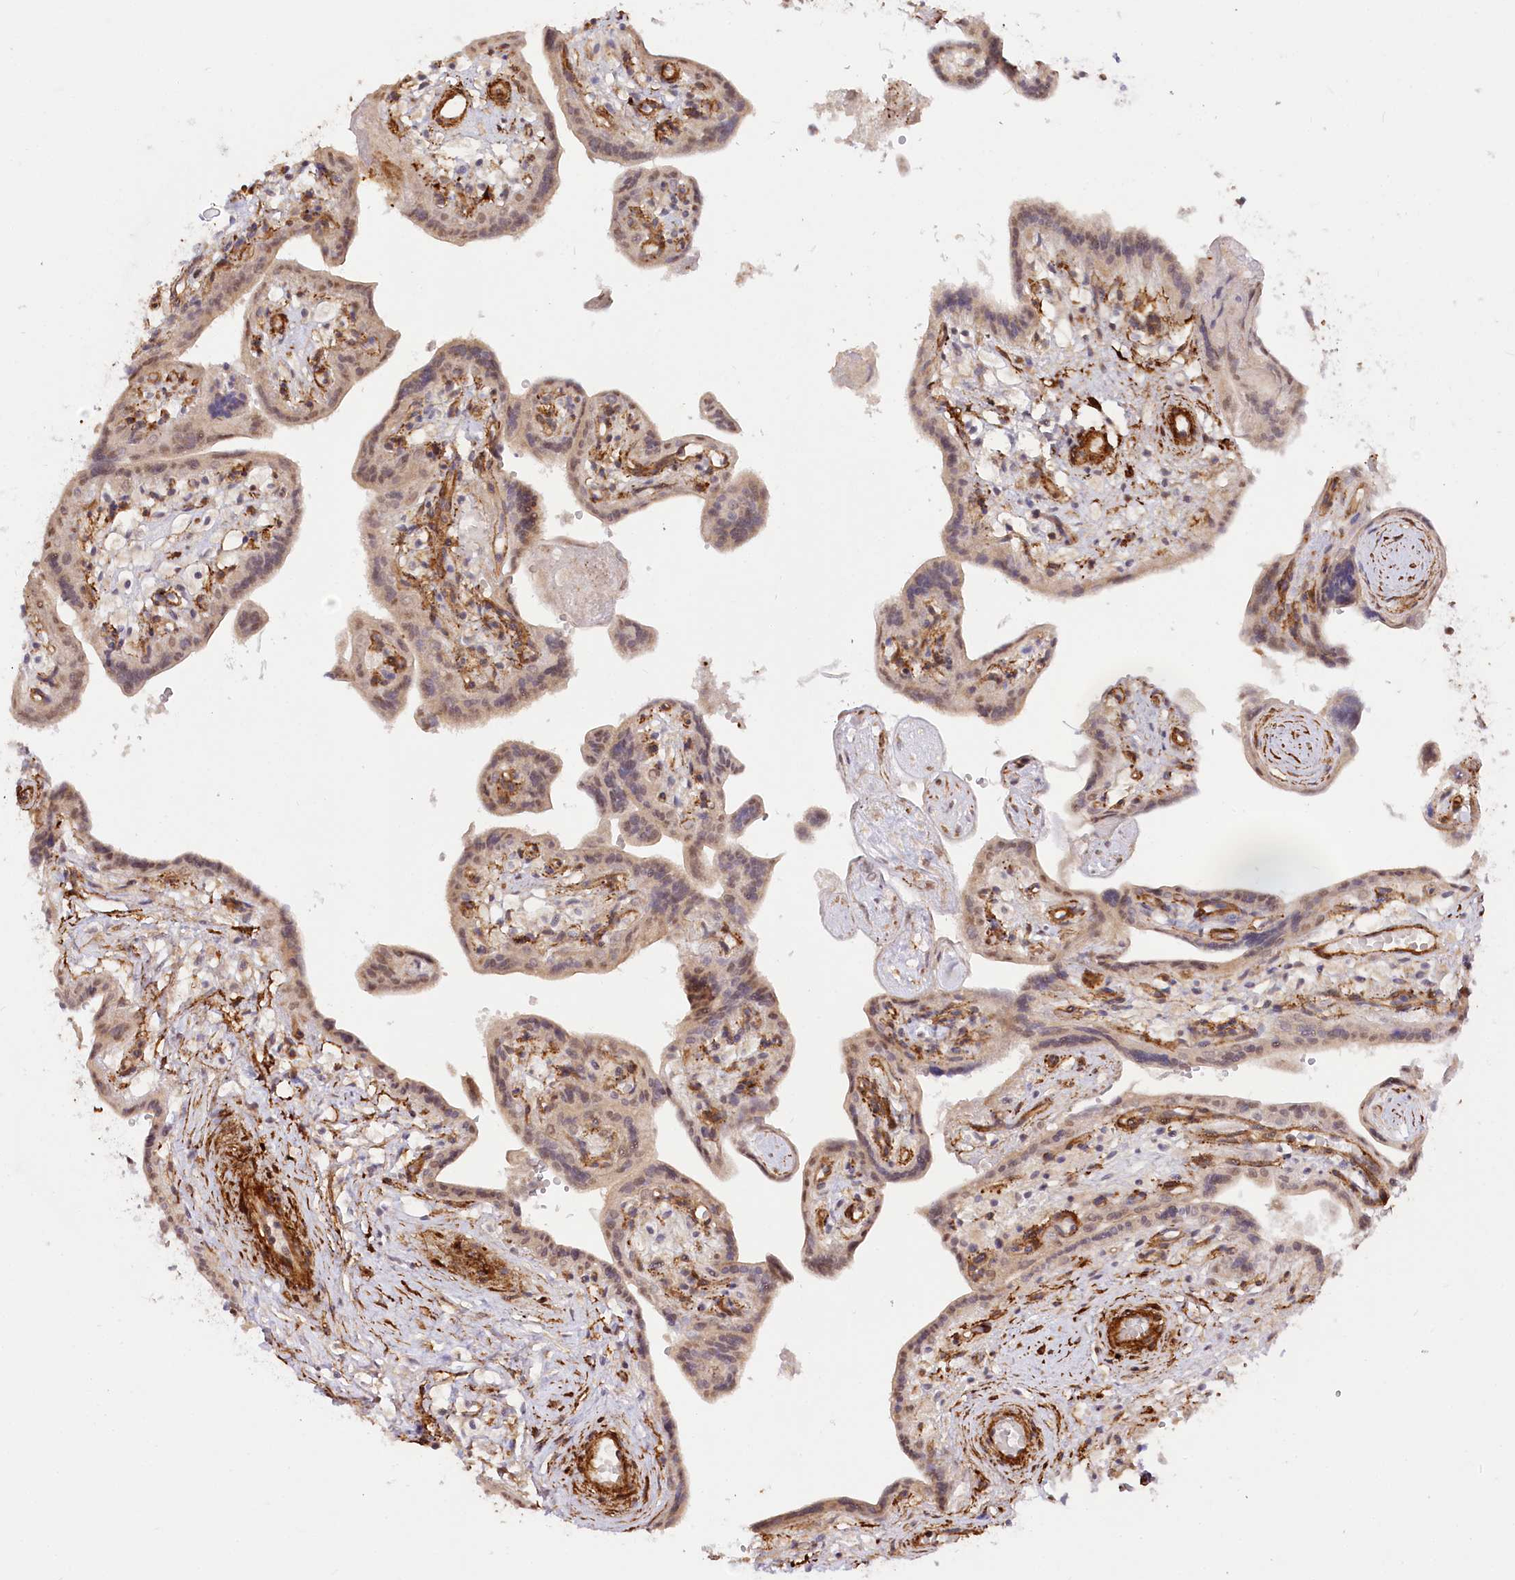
{"staining": {"intensity": "moderate", "quantity": "25%-75%", "location": "nuclear"}, "tissue": "placenta", "cell_type": "Trophoblastic cells", "image_type": "normal", "snomed": [{"axis": "morphology", "description": "Normal tissue, NOS"}, {"axis": "topography", "description": "Placenta"}], "caption": "Immunohistochemistry (IHC) staining of unremarkable placenta, which exhibits medium levels of moderate nuclear expression in about 25%-75% of trophoblastic cells indicating moderate nuclear protein expression. The staining was performed using DAB (3,3'-diaminobenzidine) (brown) for protein detection and nuclei were counterstained in hematoxylin (blue).", "gene": "GNL3L", "patient": {"sex": "female", "age": 37}}